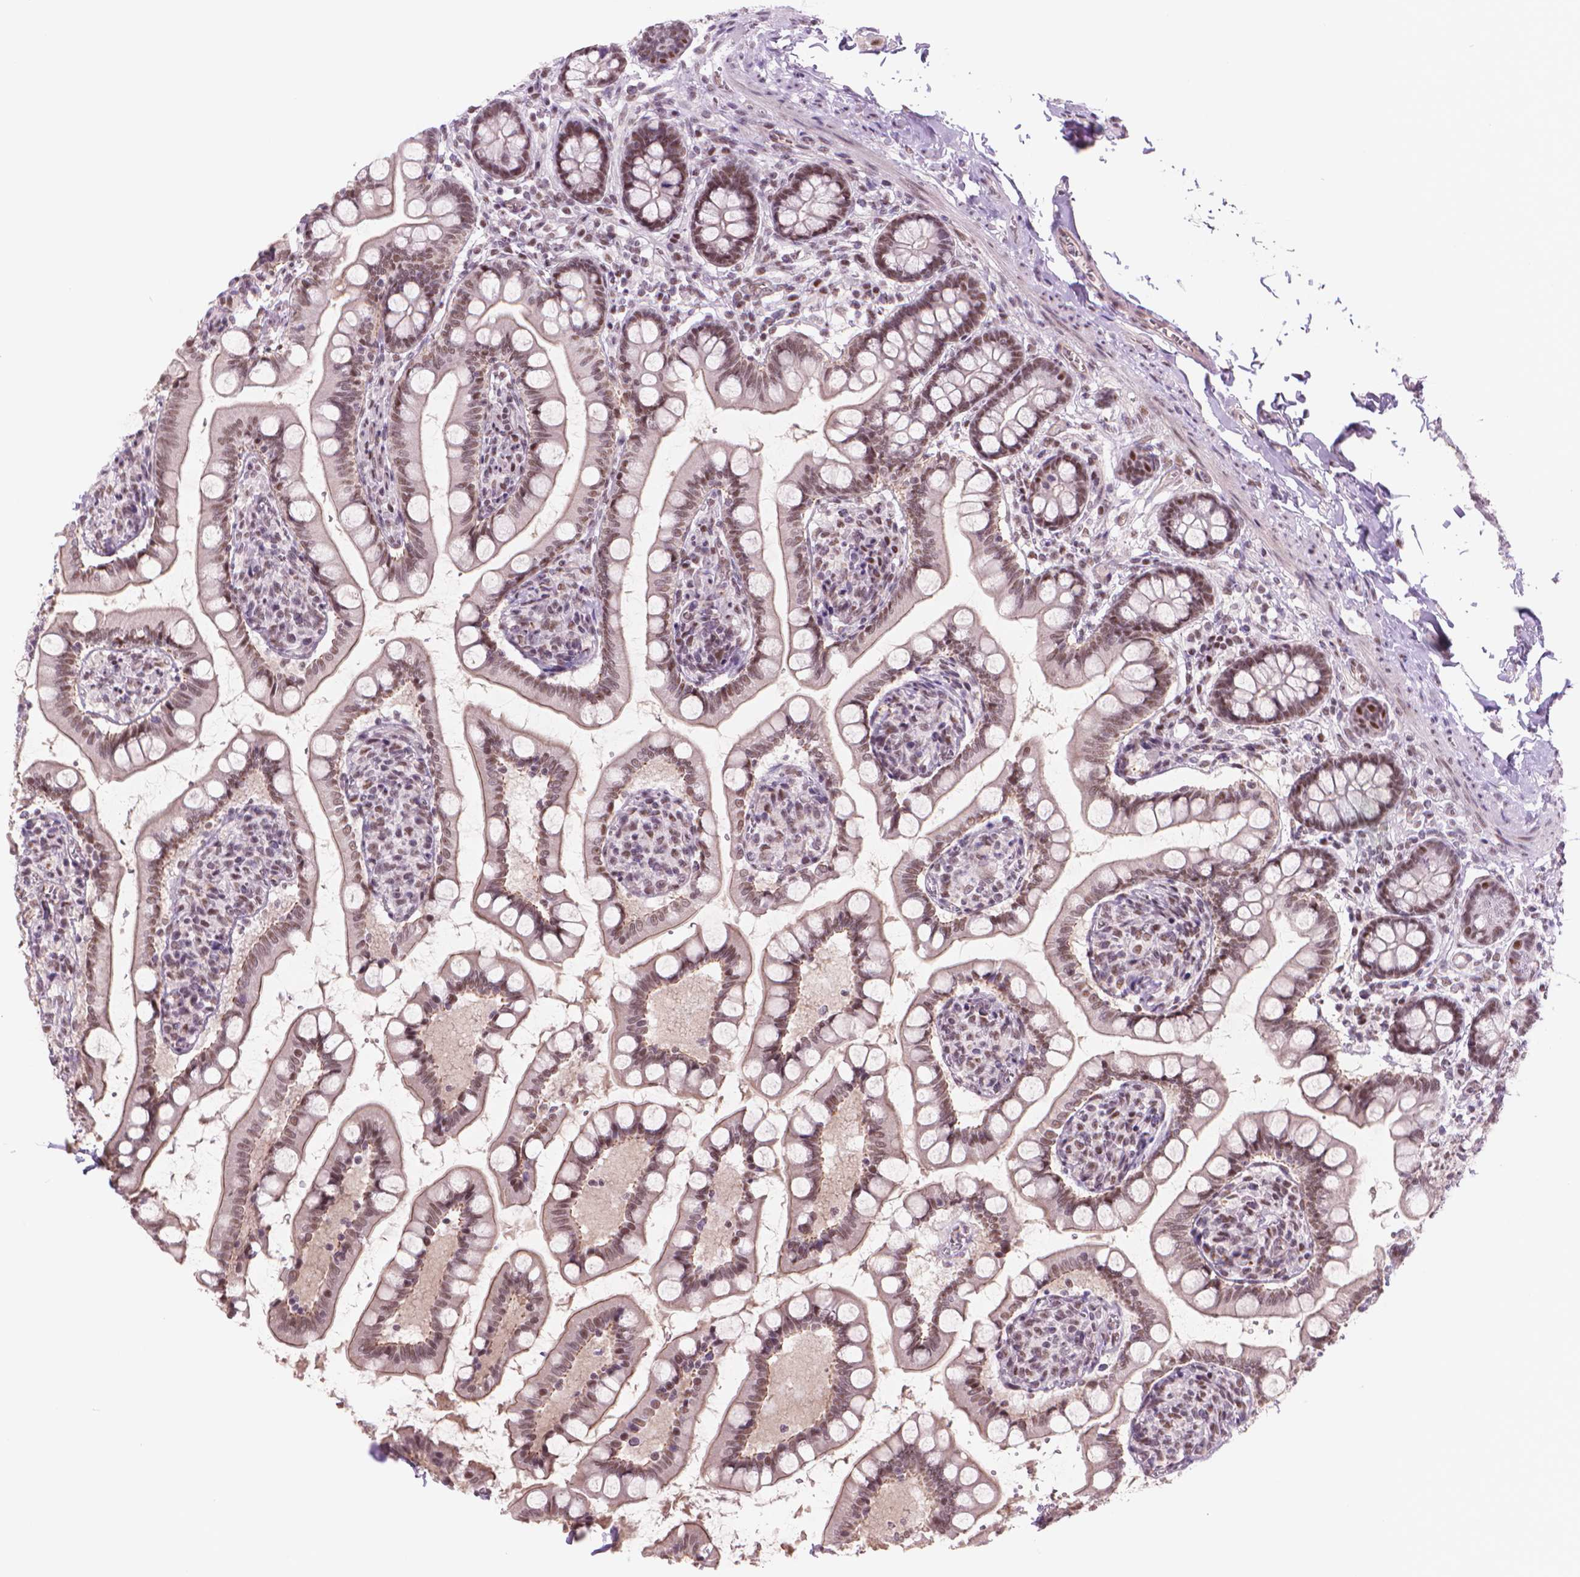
{"staining": {"intensity": "weak", "quantity": "25%-75%", "location": "nuclear"}, "tissue": "small intestine", "cell_type": "Glandular cells", "image_type": "normal", "snomed": [{"axis": "morphology", "description": "Normal tissue, NOS"}, {"axis": "topography", "description": "Small intestine"}], "caption": "A low amount of weak nuclear expression is seen in about 25%-75% of glandular cells in benign small intestine.", "gene": "POLR3D", "patient": {"sex": "female", "age": 56}}